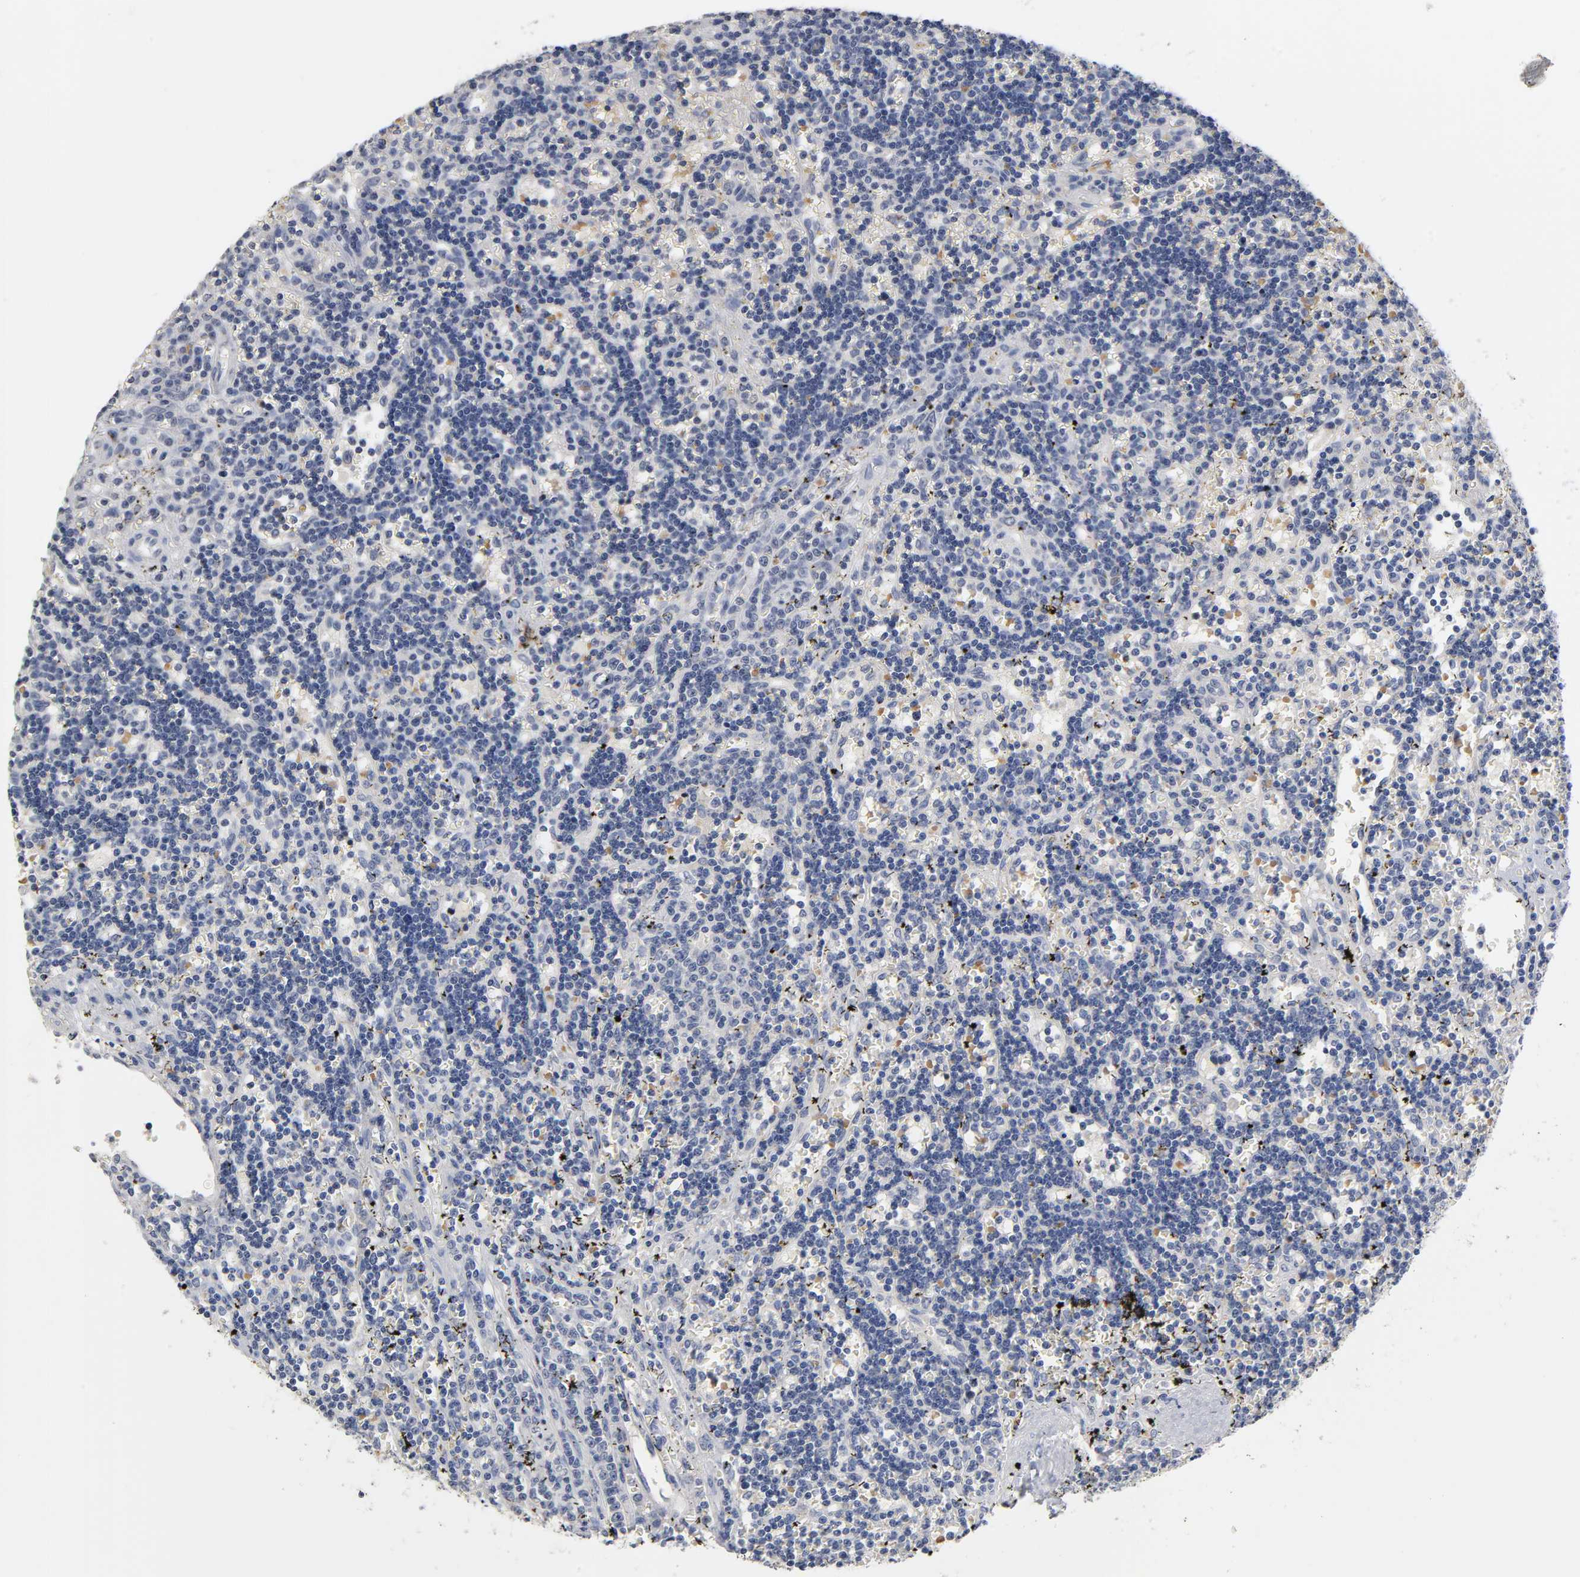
{"staining": {"intensity": "negative", "quantity": "none", "location": "none"}, "tissue": "lymphoma", "cell_type": "Tumor cells", "image_type": "cancer", "snomed": [{"axis": "morphology", "description": "Malignant lymphoma, non-Hodgkin's type, Low grade"}, {"axis": "topography", "description": "Spleen"}], "caption": "Lymphoma was stained to show a protein in brown. There is no significant staining in tumor cells.", "gene": "OVOL1", "patient": {"sex": "male", "age": 60}}